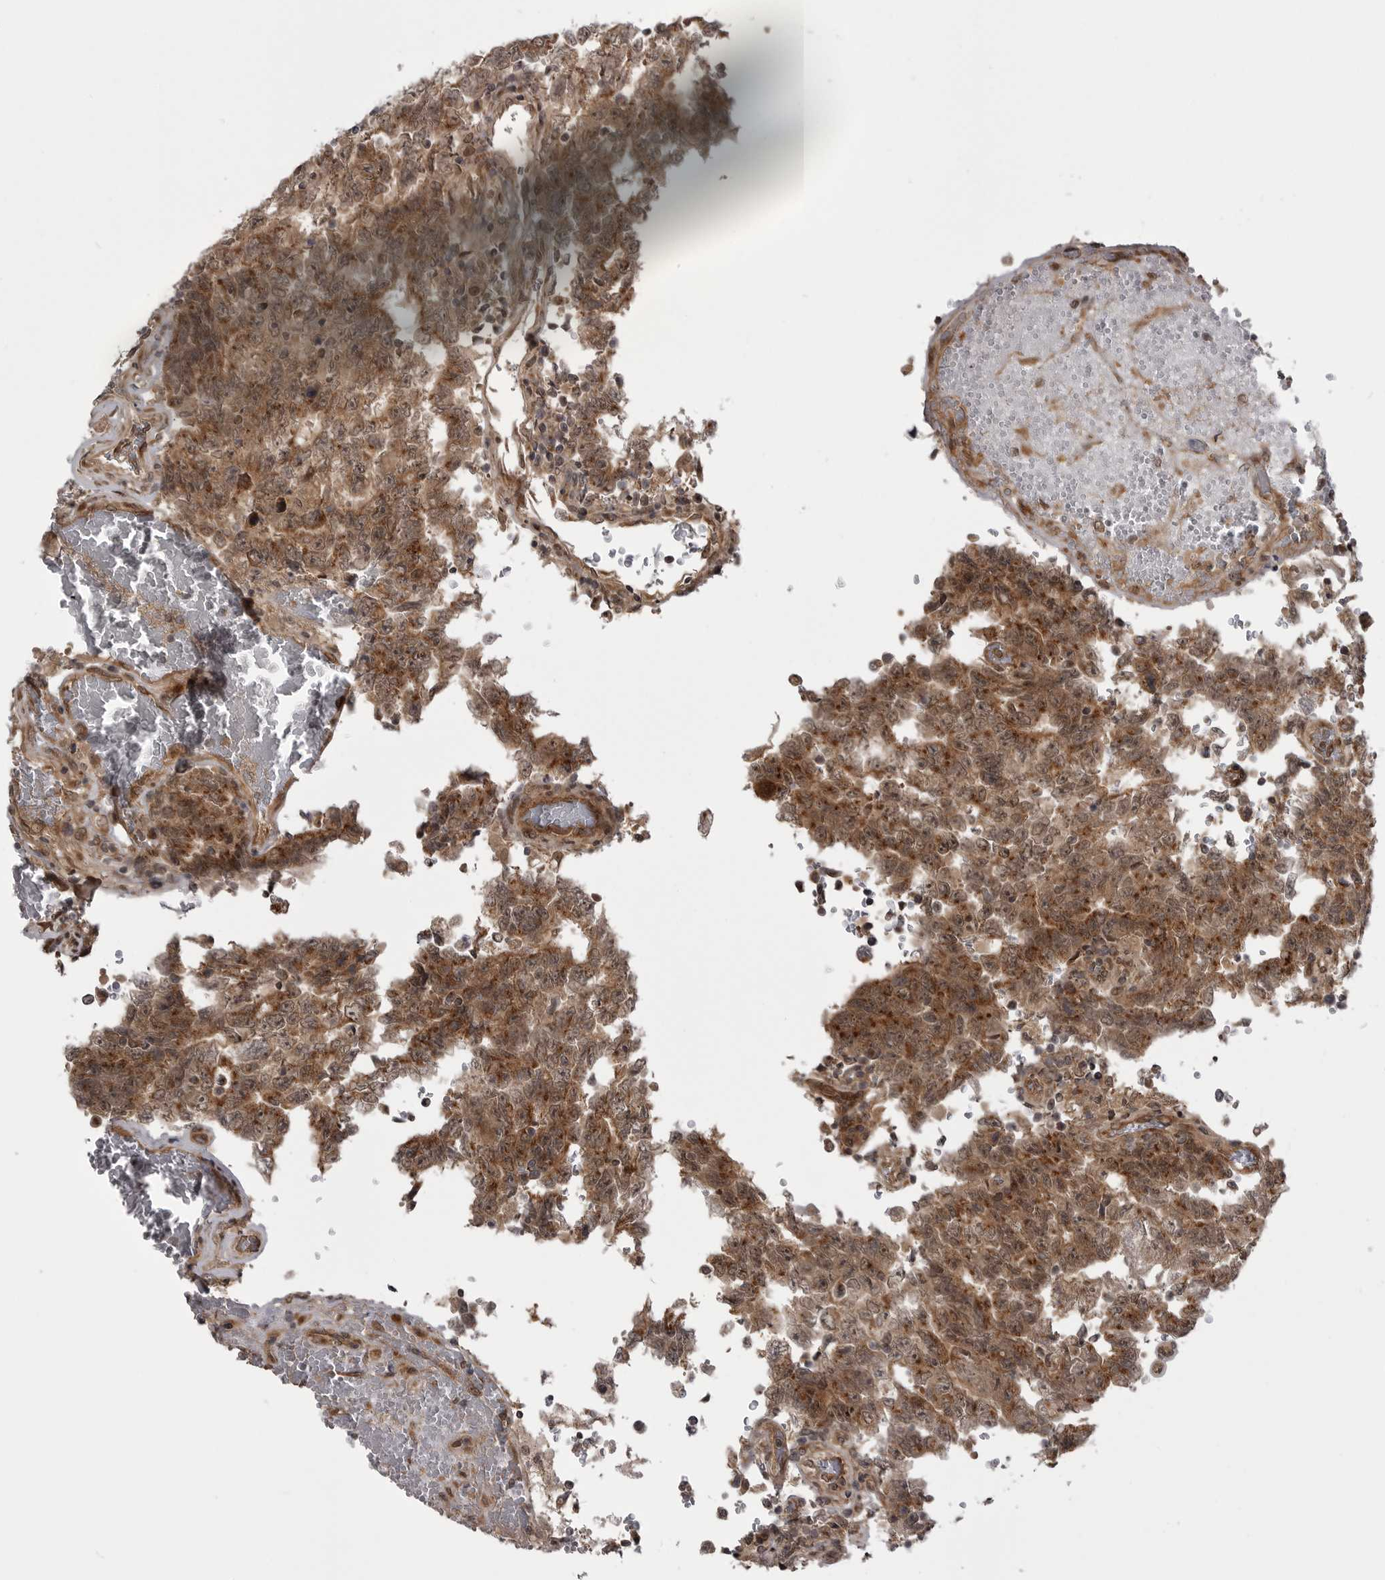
{"staining": {"intensity": "moderate", "quantity": ">75%", "location": "cytoplasmic/membranous,nuclear"}, "tissue": "testis cancer", "cell_type": "Tumor cells", "image_type": "cancer", "snomed": [{"axis": "morphology", "description": "Carcinoma, Embryonal, NOS"}, {"axis": "topography", "description": "Testis"}], "caption": "This histopathology image demonstrates testis embryonal carcinoma stained with immunohistochemistry to label a protein in brown. The cytoplasmic/membranous and nuclear of tumor cells show moderate positivity for the protein. Nuclei are counter-stained blue.", "gene": "PDCL", "patient": {"sex": "male", "age": 26}}